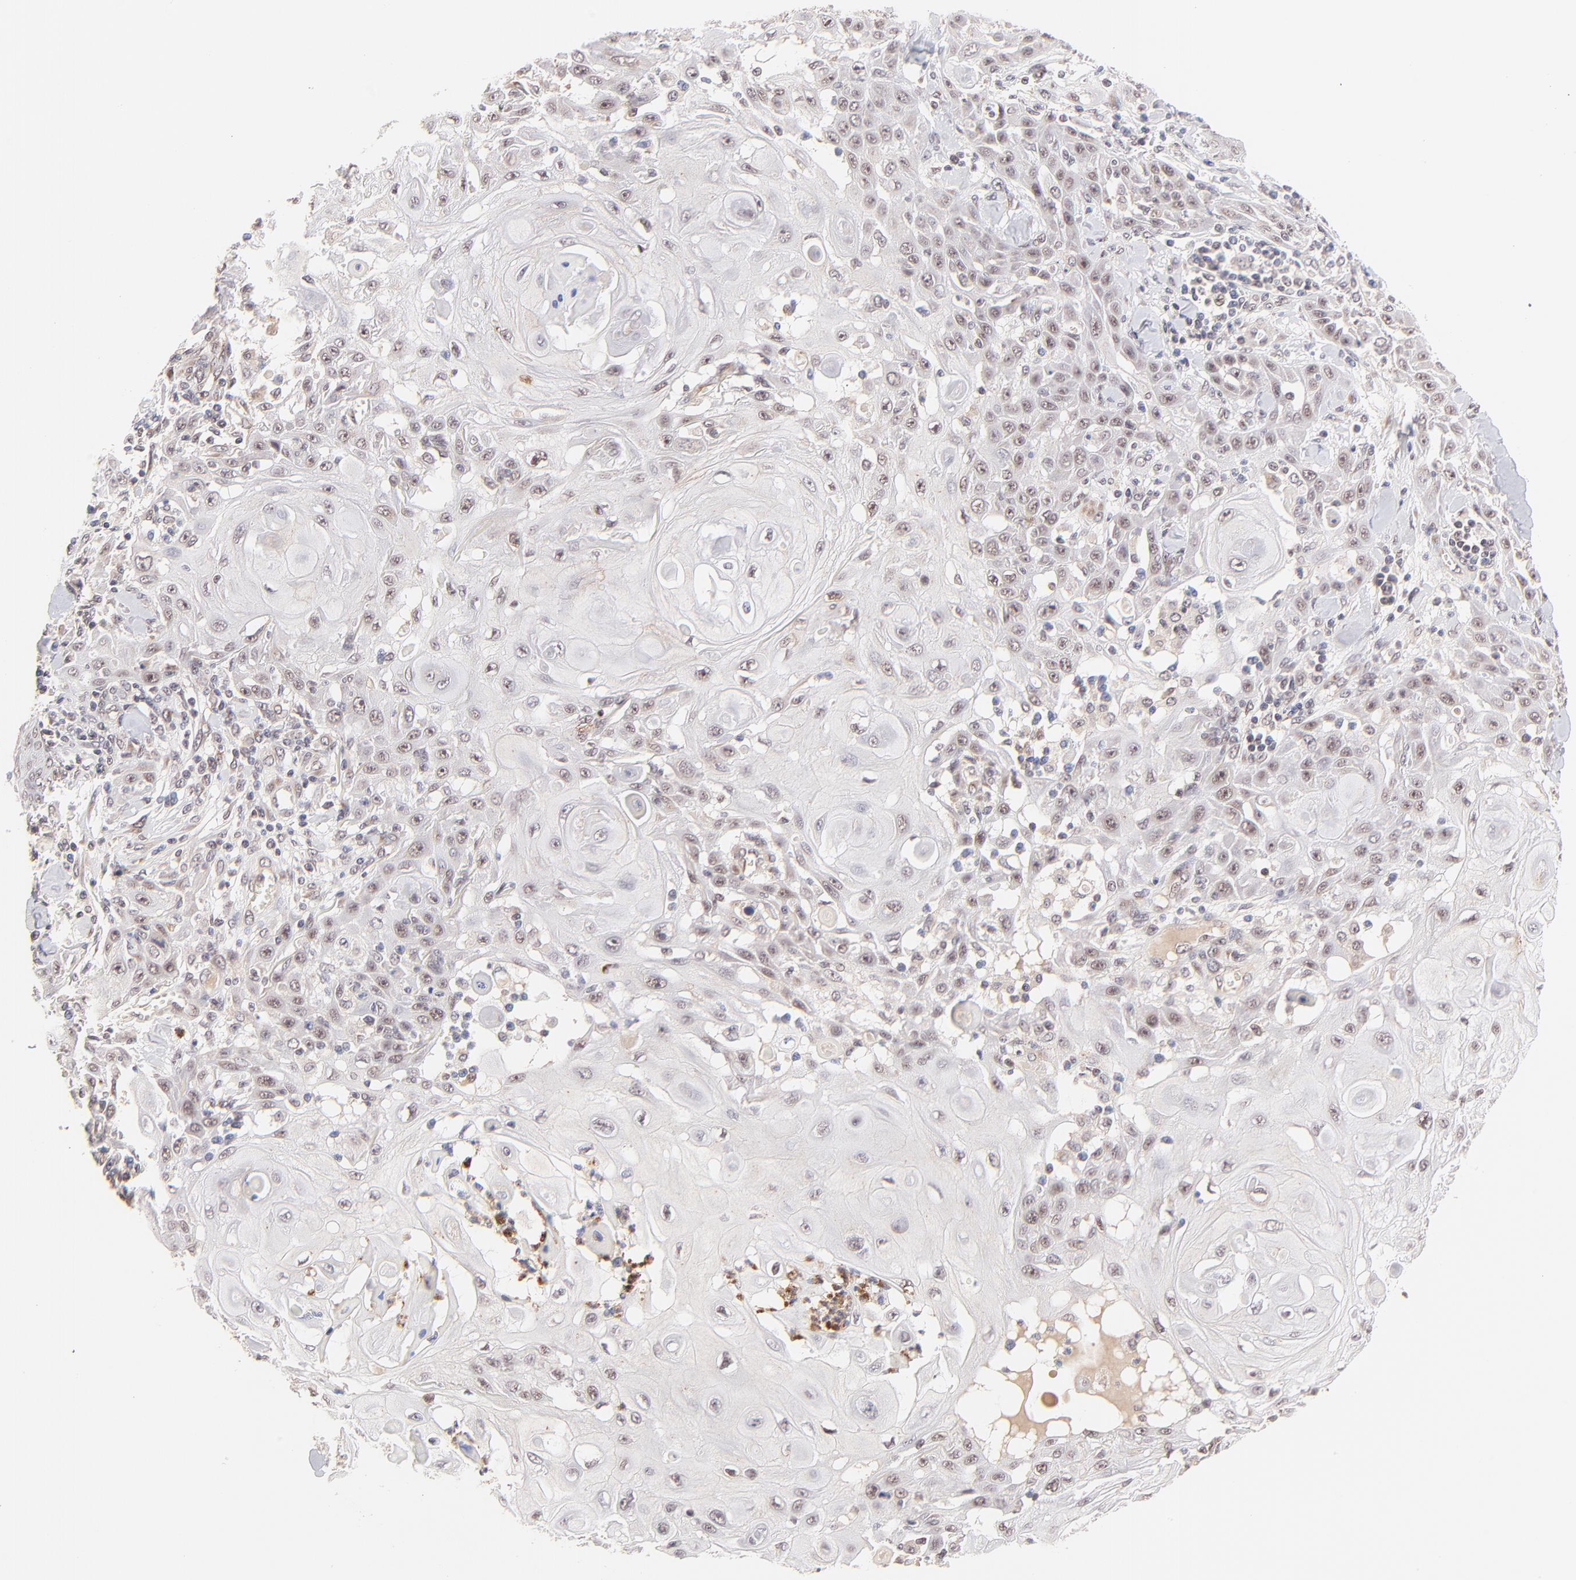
{"staining": {"intensity": "weak", "quantity": ">75%", "location": "nuclear"}, "tissue": "skin cancer", "cell_type": "Tumor cells", "image_type": "cancer", "snomed": [{"axis": "morphology", "description": "Squamous cell carcinoma, NOS"}, {"axis": "topography", "description": "Skin"}], "caption": "Tumor cells display low levels of weak nuclear staining in about >75% of cells in skin cancer (squamous cell carcinoma).", "gene": "MED12", "patient": {"sex": "male", "age": 24}}